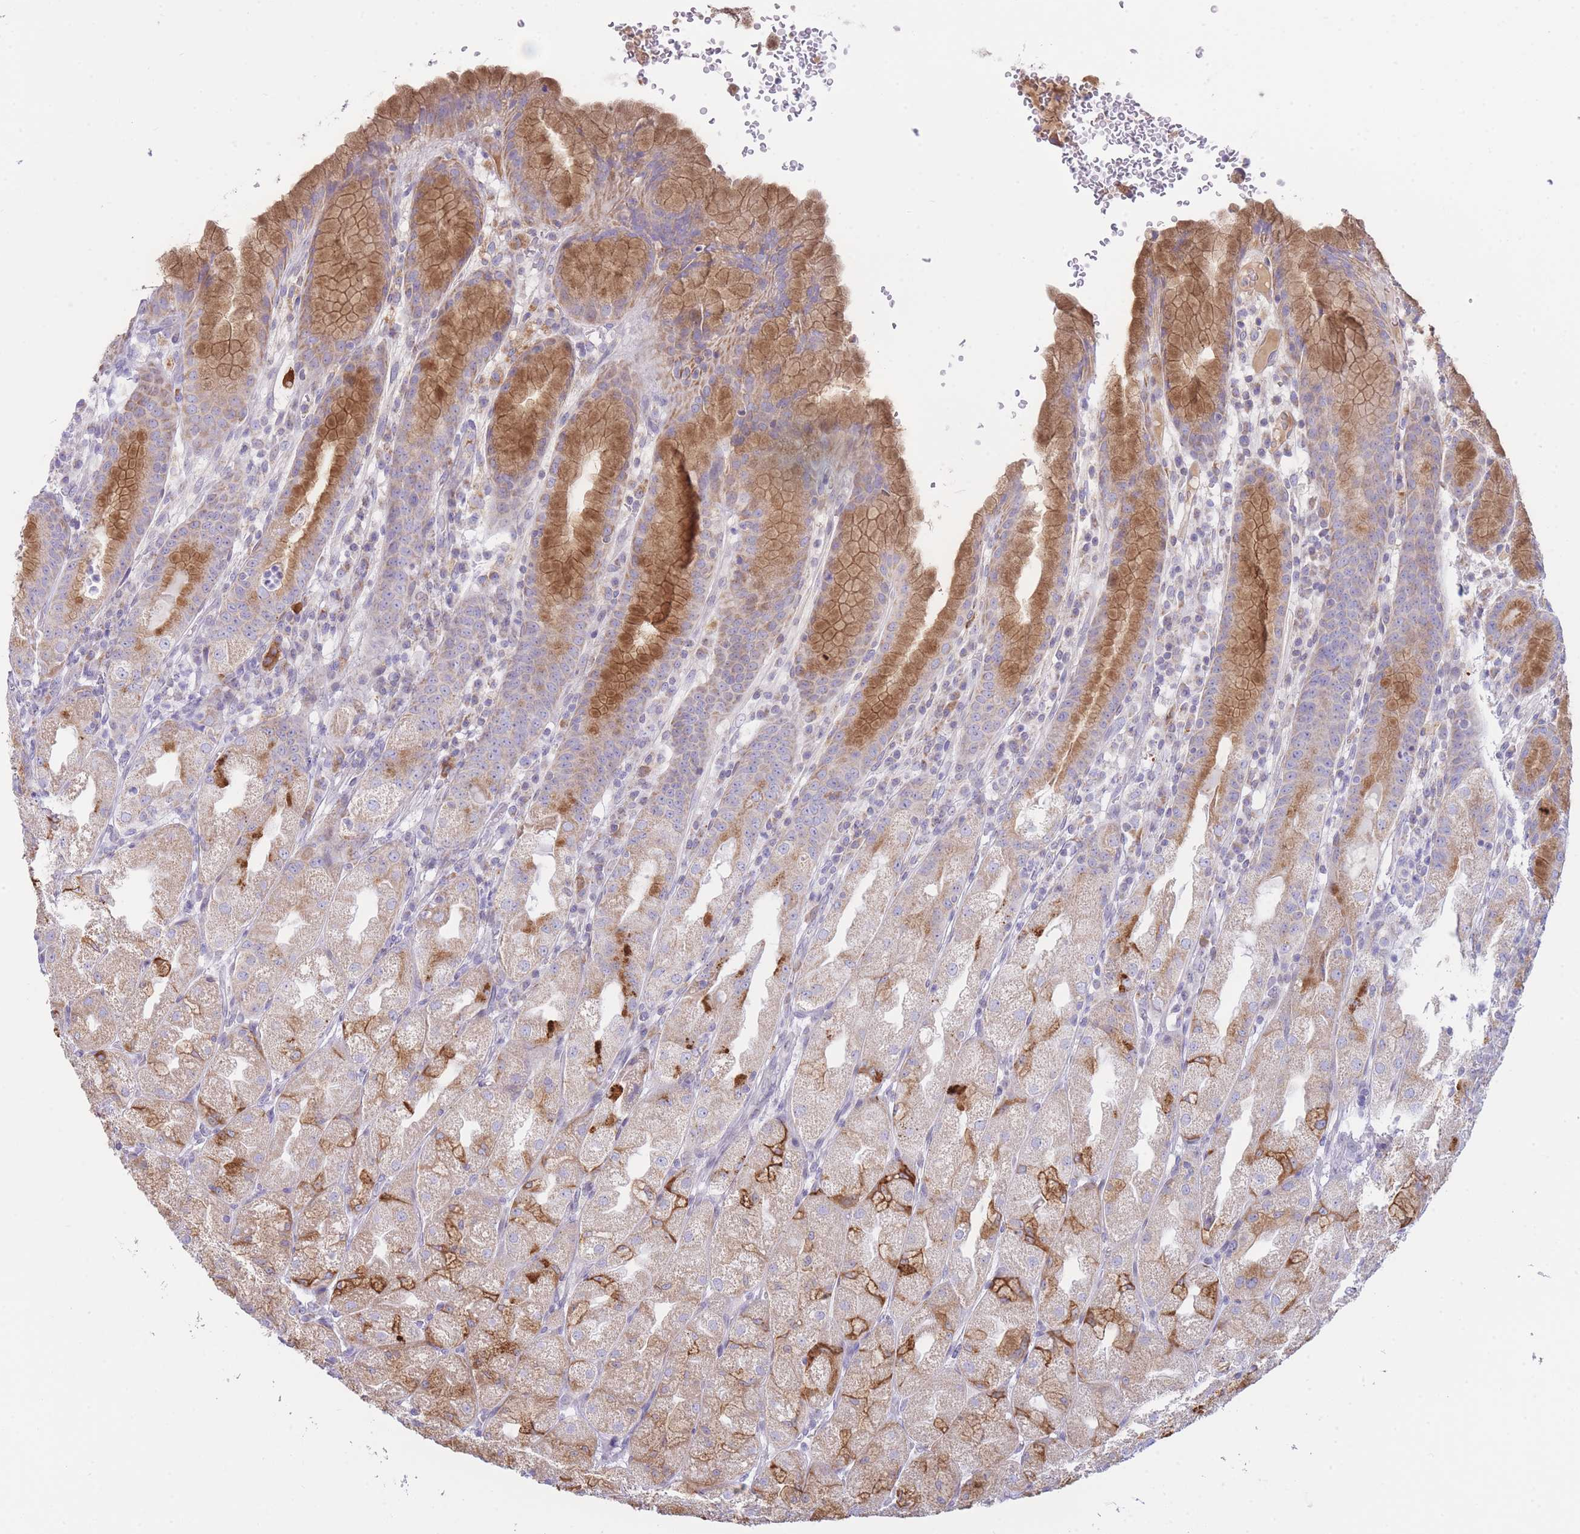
{"staining": {"intensity": "moderate", "quantity": ">75%", "location": "cytoplasmic/membranous"}, "tissue": "stomach", "cell_type": "Glandular cells", "image_type": "normal", "snomed": [{"axis": "morphology", "description": "Normal tissue, NOS"}, {"axis": "topography", "description": "Stomach, upper"}], "caption": "Immunohistochemical staining of normal stomach shows >75% levels of moderate cytoplasmic/membranous protein staining in approximately >75% of glandular cells.", "gene": "NANP", "patient": {"sex": "male", "age": 52}}